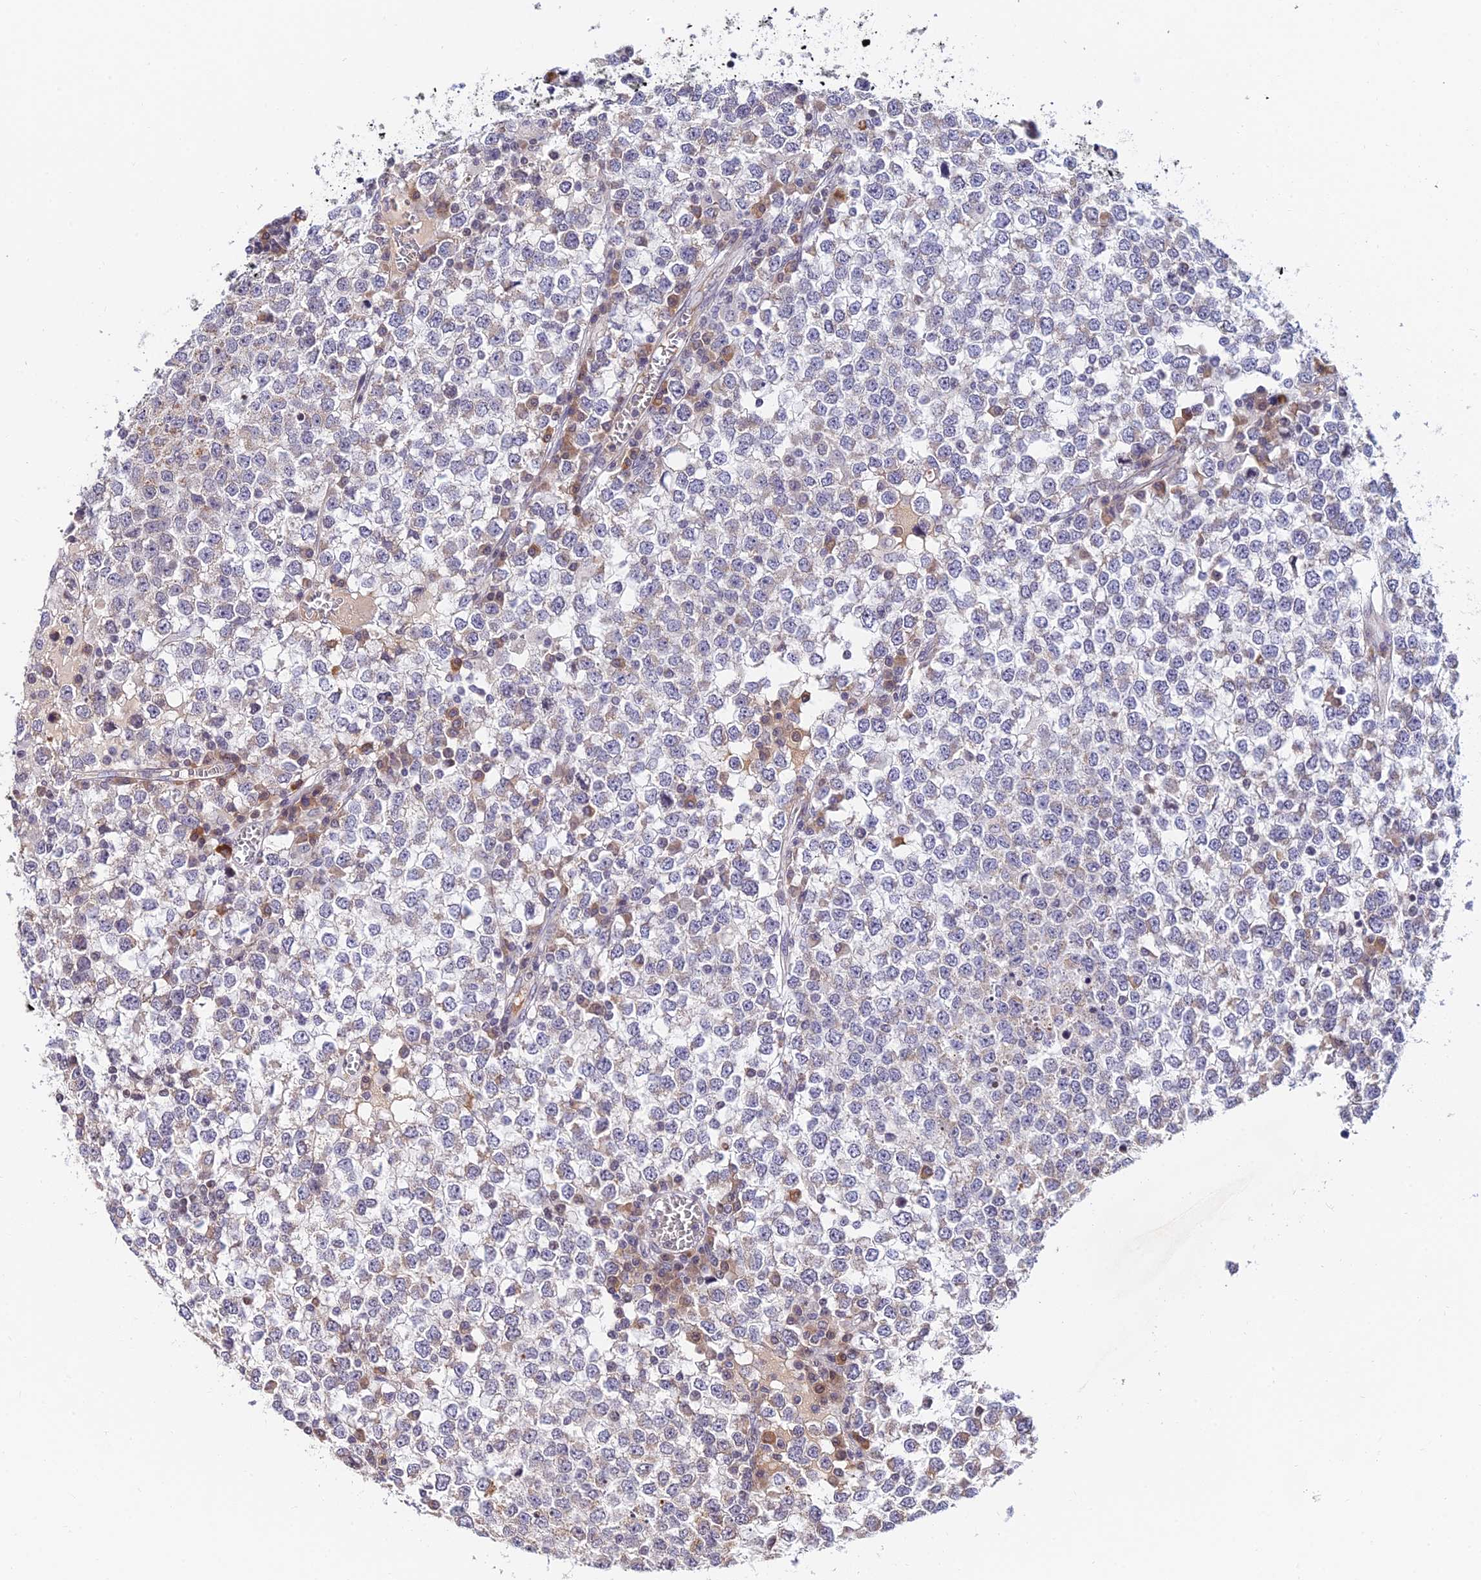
{"staining": {"intensity": "negative", "quantity": "none", "location": "none"}, "tissue": "testis cancer", "cell_type": "Tumor cells", "image_type": "cancer", "snomed": [{"axis": "morphology", "description": "Seminoma, NOS"}, {"axis": "topography", "description": "Testis"}], "caption": "Testis cancer stained for a protein using immunohistochemistry exhibits no expression tumor cells.", "gene": "CDNF", "patient": {"sex": "male", "age": 65}}